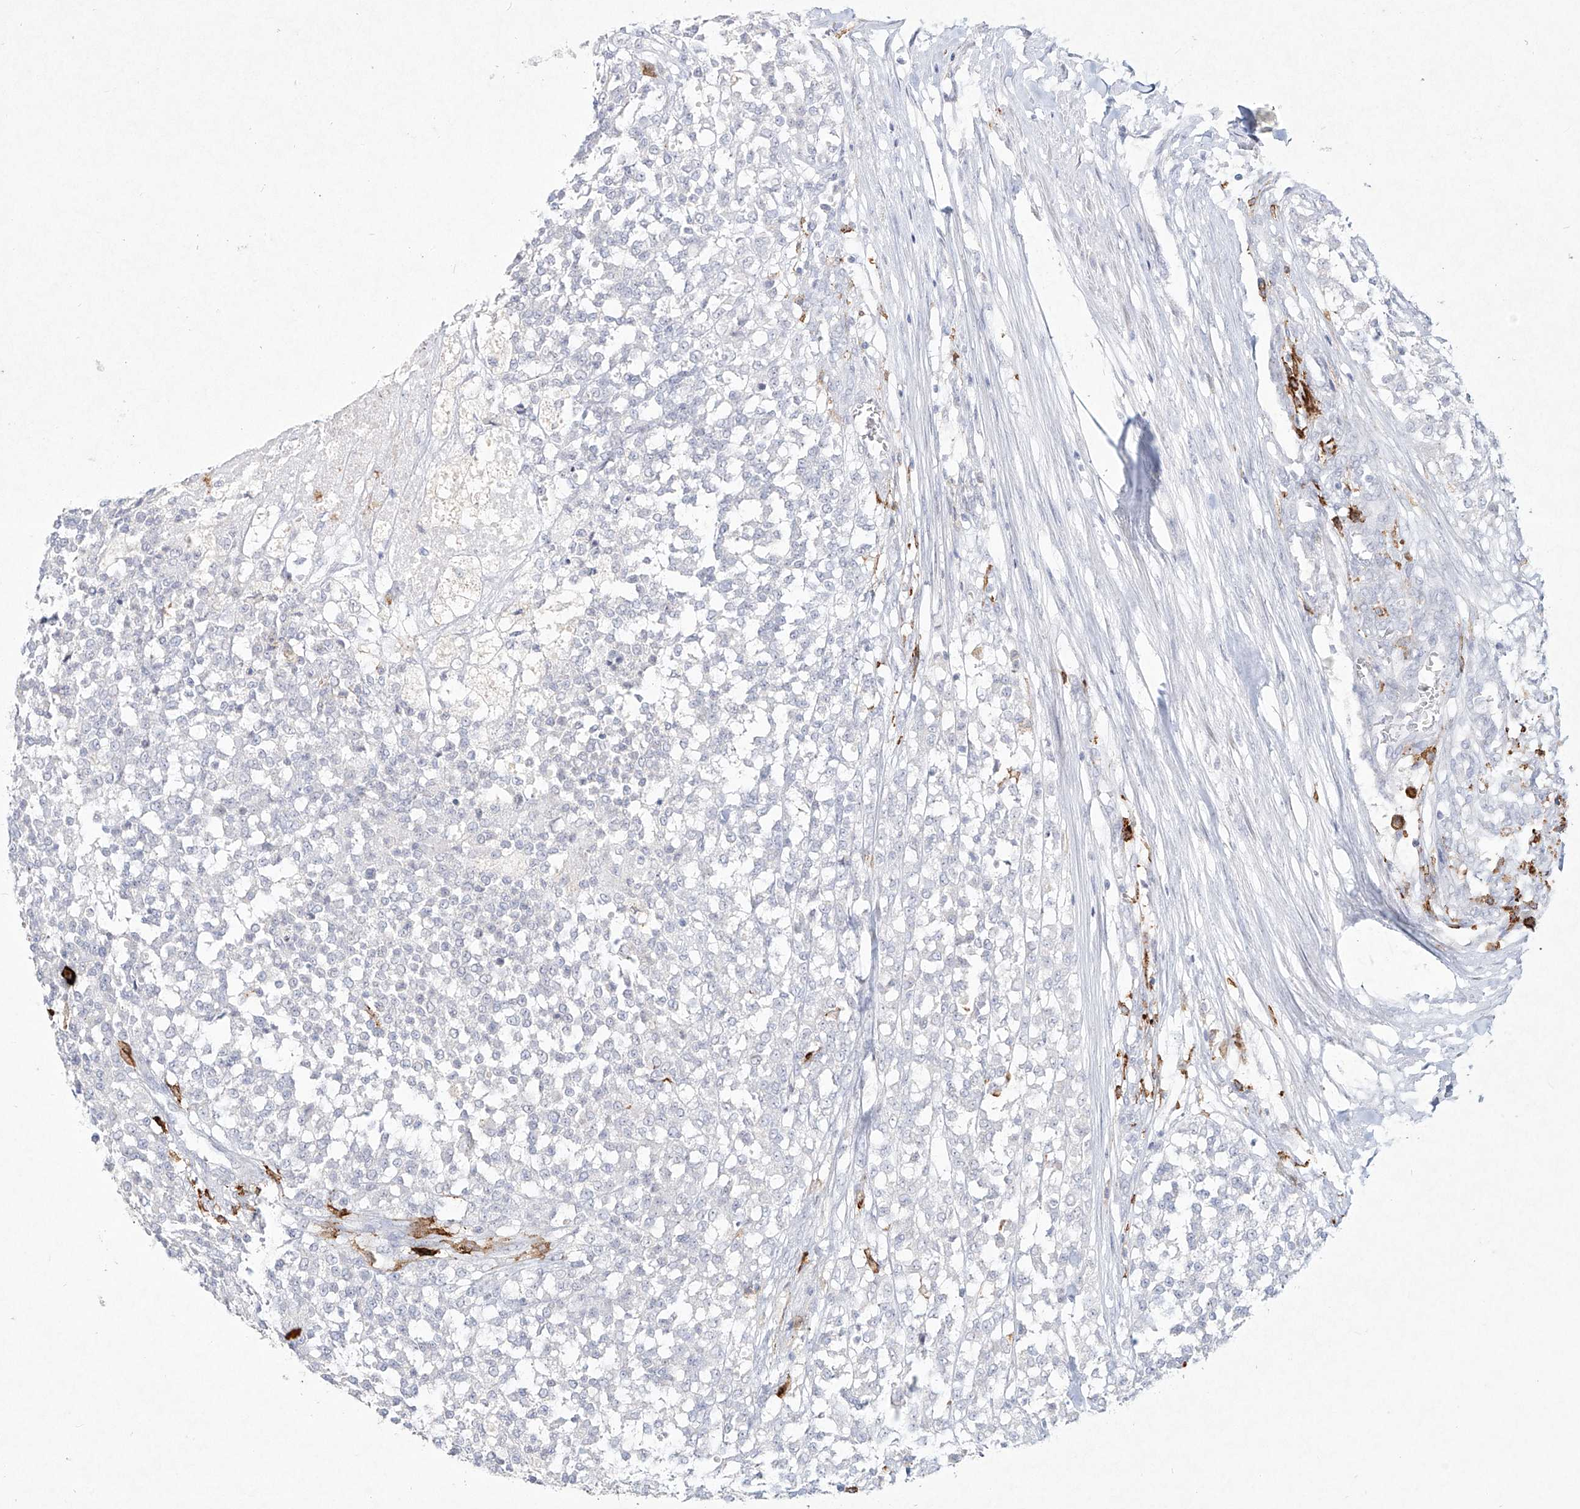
{"staining": {"intensity": "negative", "quantity": "none", "location": "none"}, "tissue": "testis cancer", "cell_type": "Tumor cells", "image_type": "cancer", "snomed": [{"axis": "morphology", "description": "Seminoma, NOS"}, {"axis": "topography", "description": "Testis"}], "caption": "A high-resolution histopathology image shows immunohistochemistry (IHC) staining of seminoma (testis), which demonstrates no significant staining in tumor cells.", "gene": "CD209", "patient": {"sex": "male", "age": 59}}